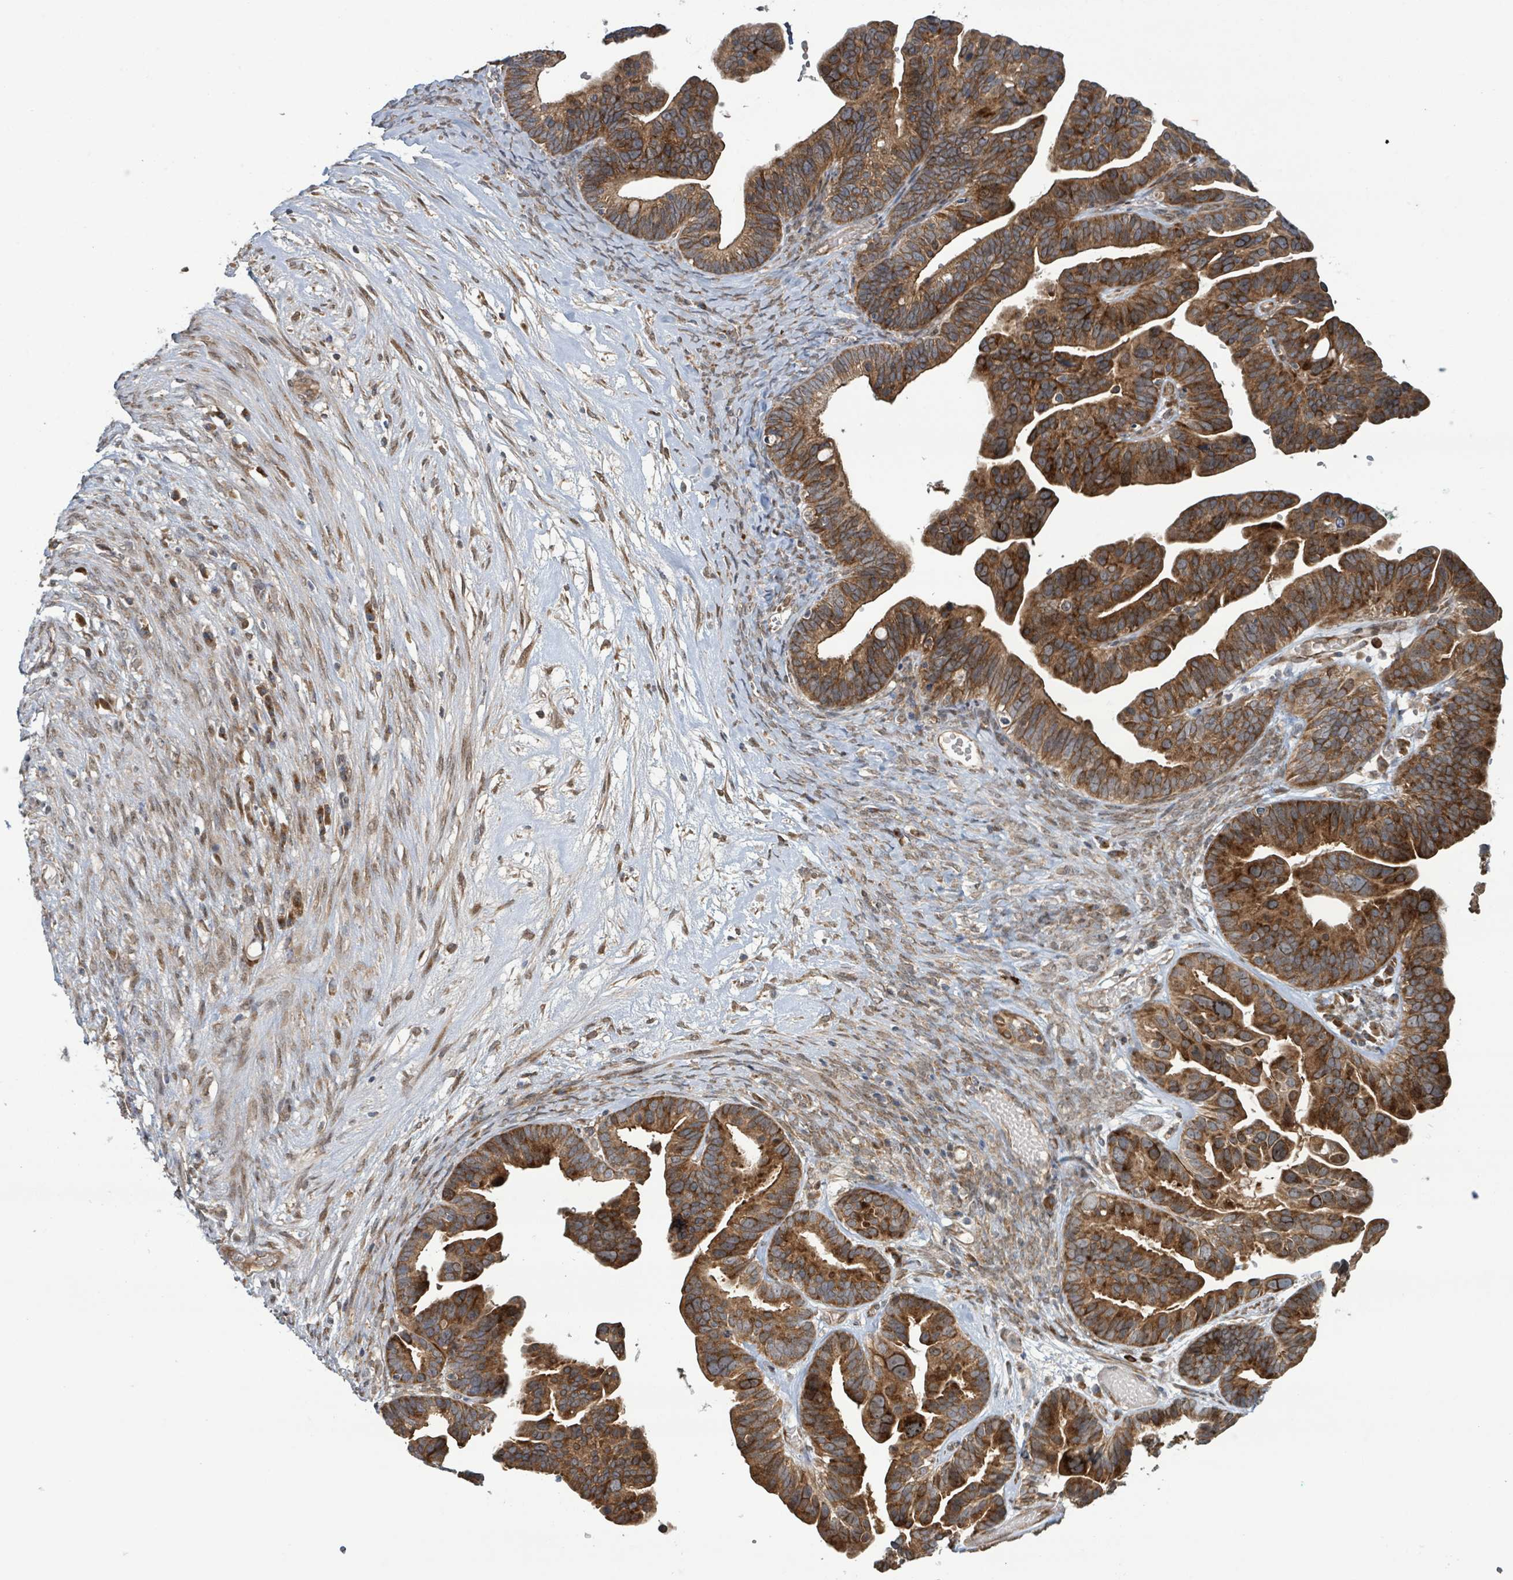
{"staining": {"intensity": "strong", "quantity": ">75%", "location": "cytoplasmic/membranous"}, "tissue": "ovarian cancer", "cell_type": "Tumor cells", "image_type": "cancer", "snomed": [{"axis": "morphology", "description": "Cystadenocarcinoma, serous, NOS"}, {"axis": "topography", "description": "Ovary"}], "caption": "High-power microscopy captured an IHC micrograph of ovarian cancer, revealing strong cytoplasmic/membranous staining in approximately >75% of tumor cells. The protein is stained brown, and the nuclei are stained in blue (DAB IHC with brightfield microscopy, high magnification).", "gene": "OR51E1", "patient": {"sex": "female", "age": 56}}